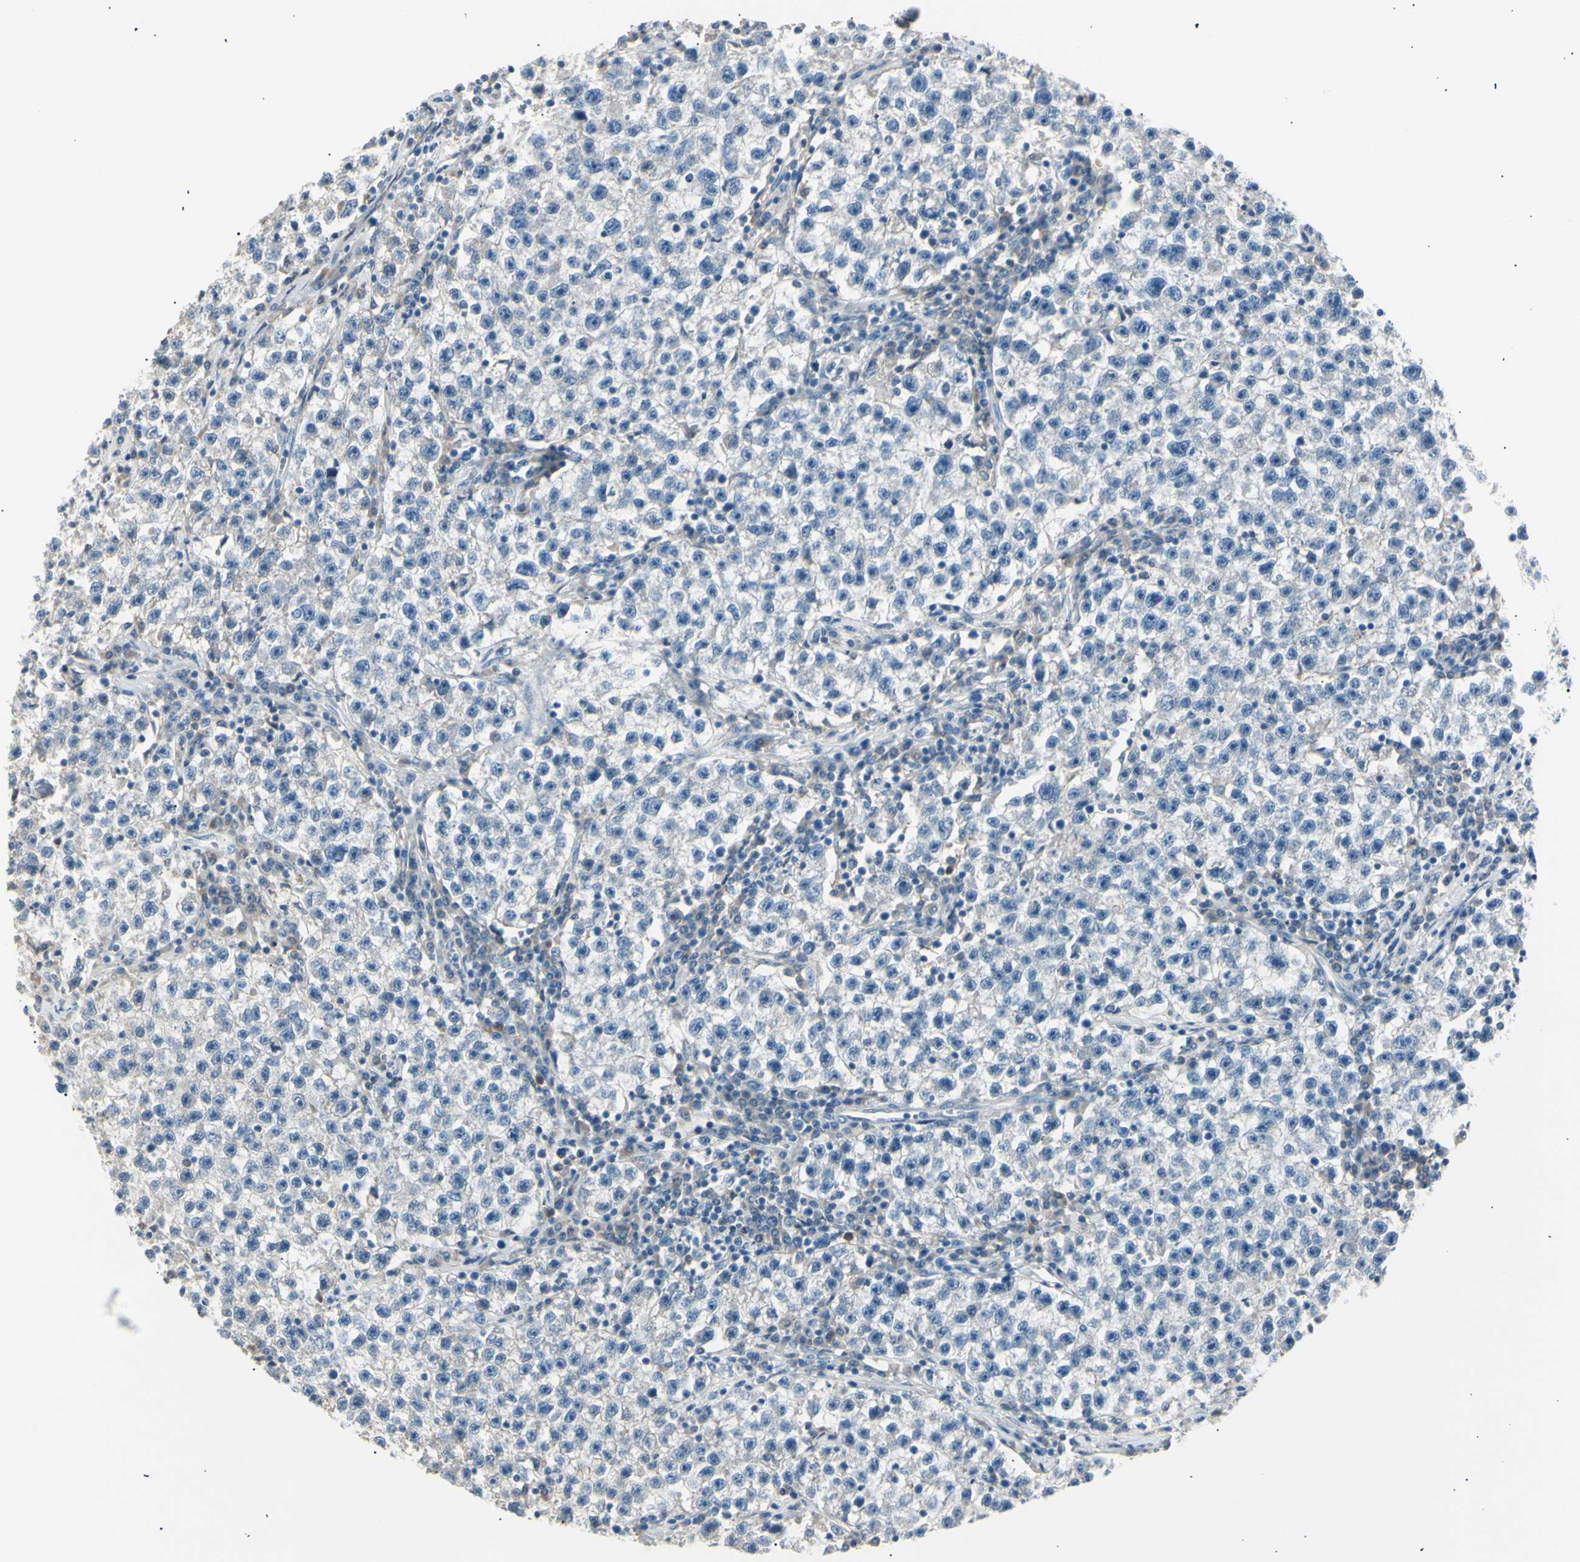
{"staining": {"intensity": "negative", "quantity": "none", "location": "none"}, "tissue": "testis cancer", "cell_type": "Tumor cells", "image_type": "cancer", "snomed": [{"axis": "morphology", "description": "Seminoma, NOS"}, {"axis": "topography", "description": "Testis"}], "caption": "The immunohistochemistry (IHC) image has no significant positivity in tumor cells of testis seminoma tissue.", "gene": "LHPP", "patient": {"sex": "male", "age": 22}}